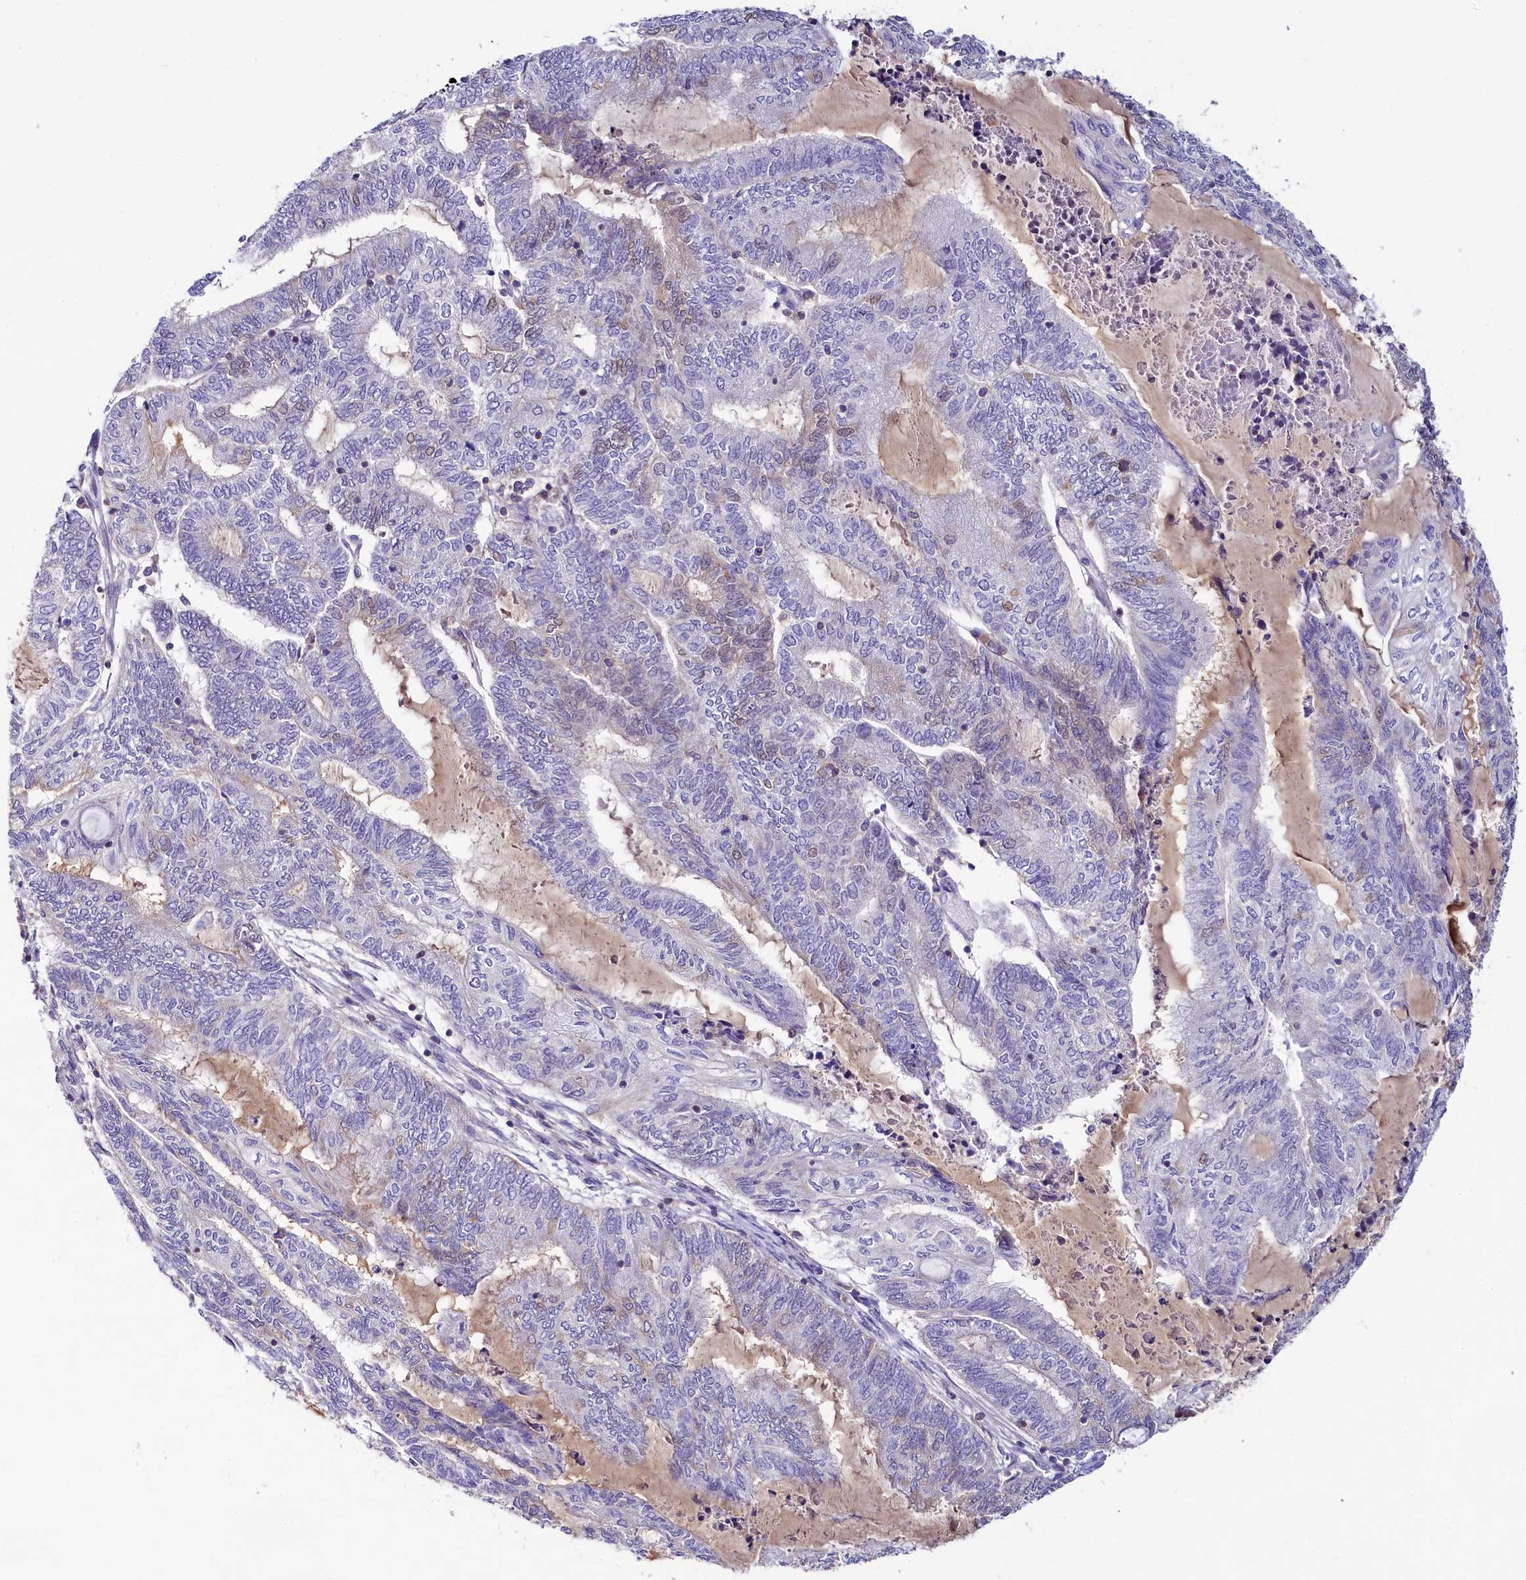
{"staining": {"intensity": "negative", "quantity": "none", "location": "none"}, "tissue": "endometrial cancer", "cell_type": "Tumor cells", "image_type": "cancer", "snomed": [{"axis": "morphology", "description": "Adenocarcinoma, NOS"}, {"axis": "topography", "description": "Uterus"}, {"axis": "topography", "description": "Endometrium"}], "caption": "A micrograph of endometrial cancer stained for a protein demonstrates no brown staining in tumor cells. (DAB IHC, high magnification).", "gene": "FGFR2", "patient": {"sex": "female", "age": 70}}